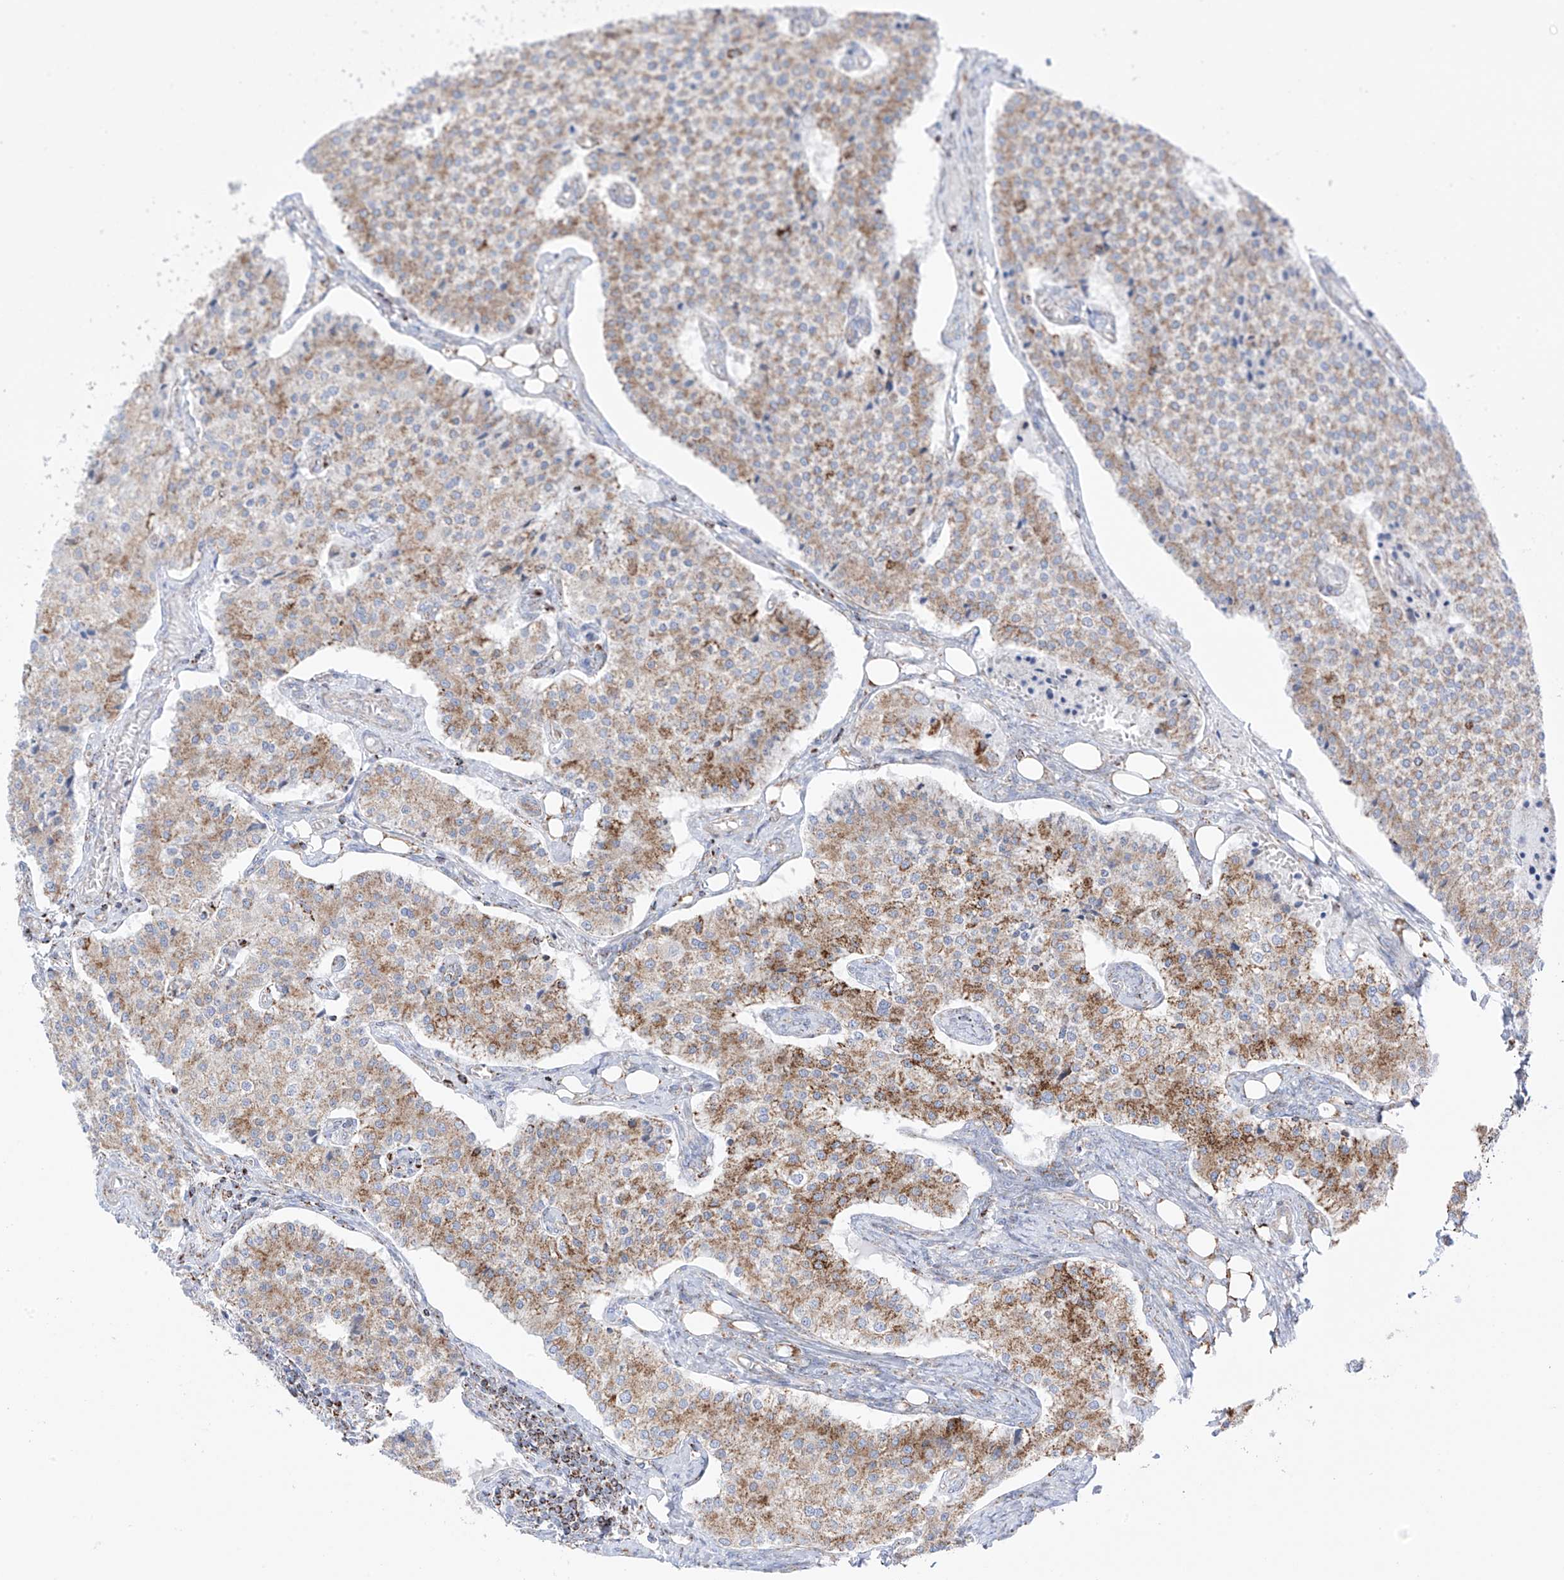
{"staining": {"intensity": "moderate", "quantity": "25%-75%", "location": "cytoplasmic/membranous"}, "tissue": "carcinoid", "cell_type": "Tumor cells", "image_type": "cancer", "snomed": [{"axis": "morphology", "description": "Carcinoid, malignant, NOS"}, {"axis": "topography", "description": "Colon"}], "caption": "Immunohistochemical staining of human malignant carcinoid displays moderate cytoplasmic/membranous protein staining in about 25%-75% of tumor cells.", "gene": "XKR3", "patient": {"sex": "female", "age": 52}}